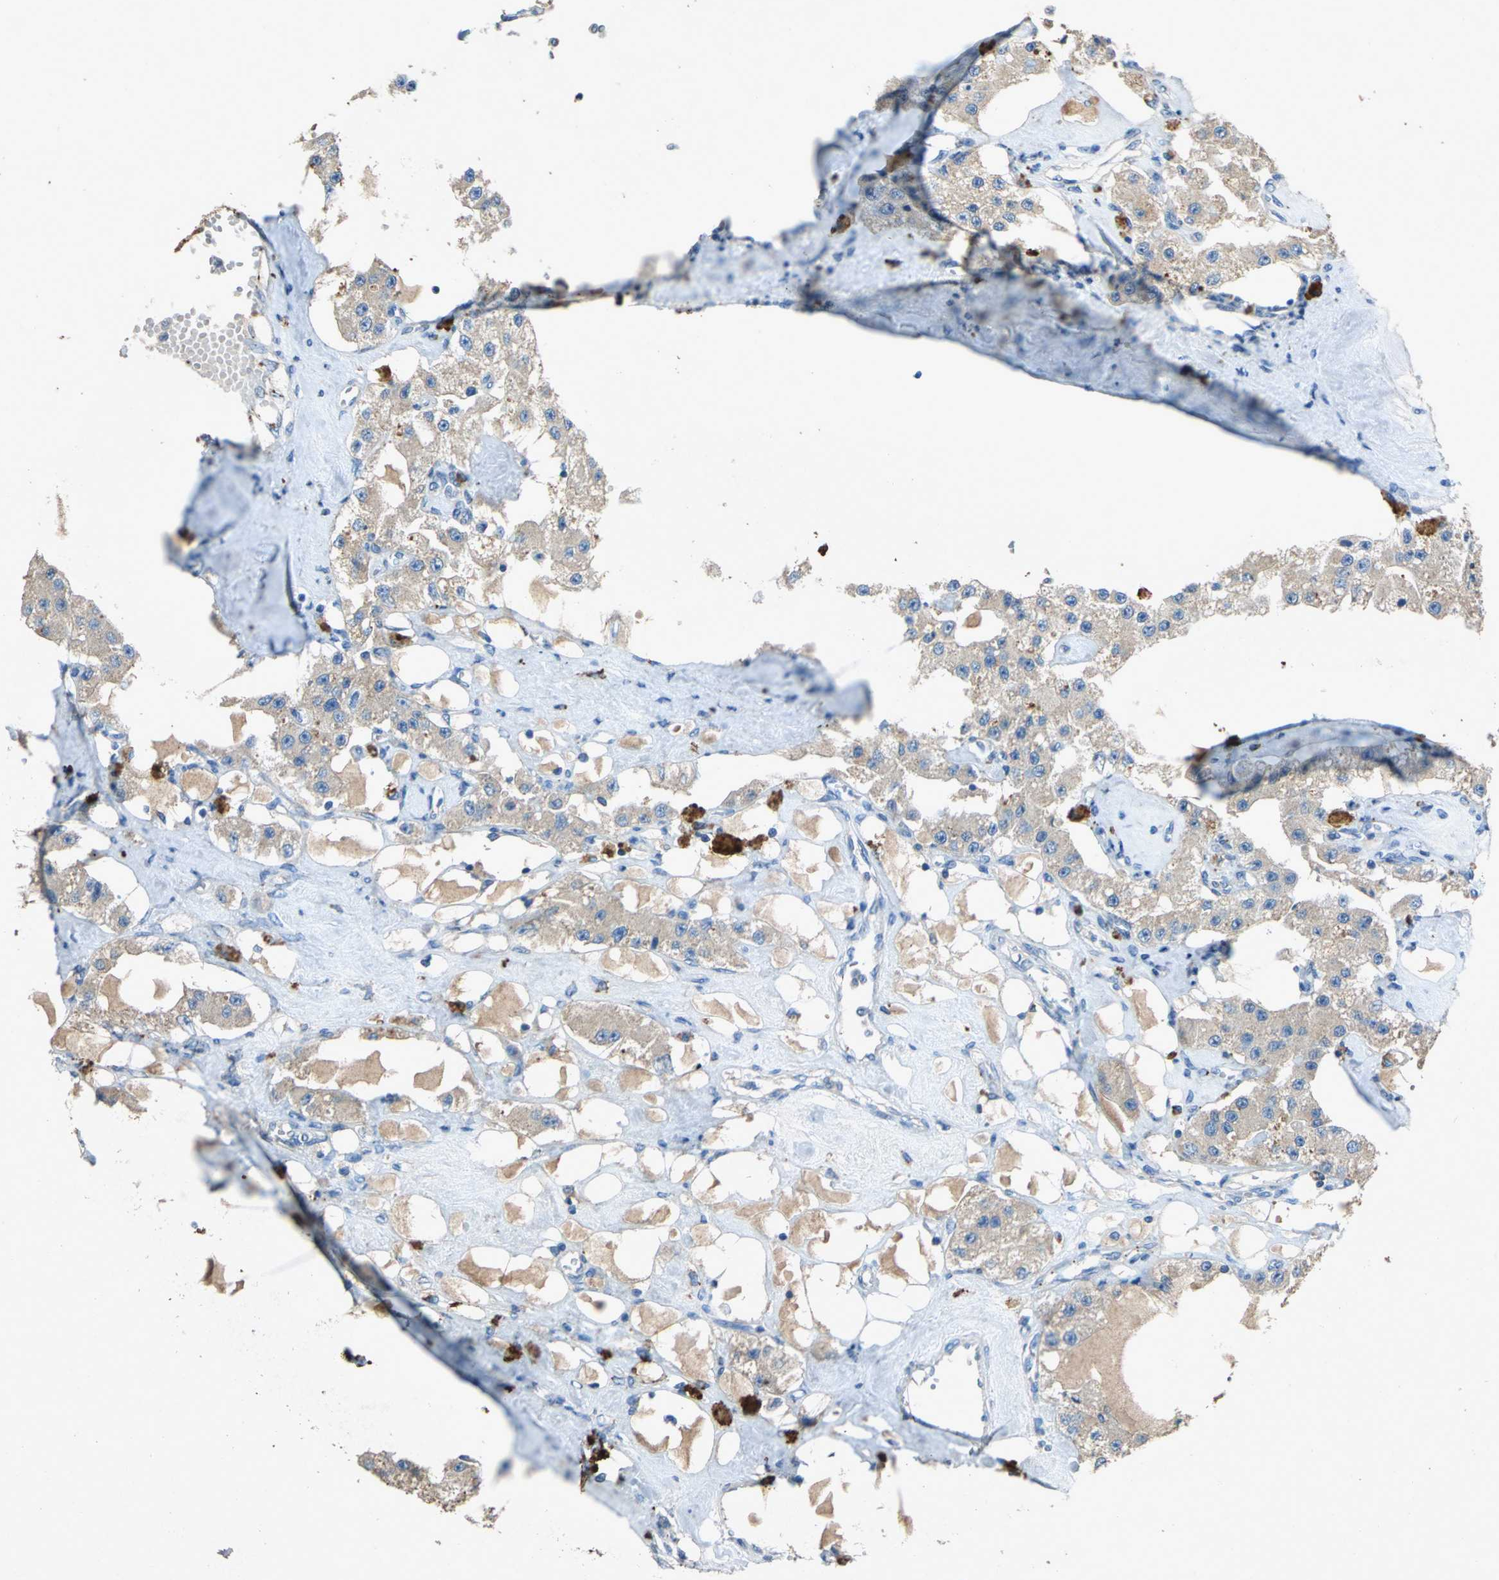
{"staining": {"intensity": "weak", "quantity": ">75%", "location": "cytoplasmic/membranous"}, "tissue": "carcinoid", "cell_type": "Tumor cells", "image_type": "cancer", "snomed": [{"axis": "morphology", "description": "Carcinoid, malignant, NOS"}, {"axis": "topography", "description": "Pancreas"}], "caption": "There is low levels of weak cytoplasmic/membranous positivity in tumor cells of malignant carcinoid, as demonstrated by immunohistochemical staining (brown color).", "gene": "ADAMTS5", "patient": {"sex": "male", "age": 41}}